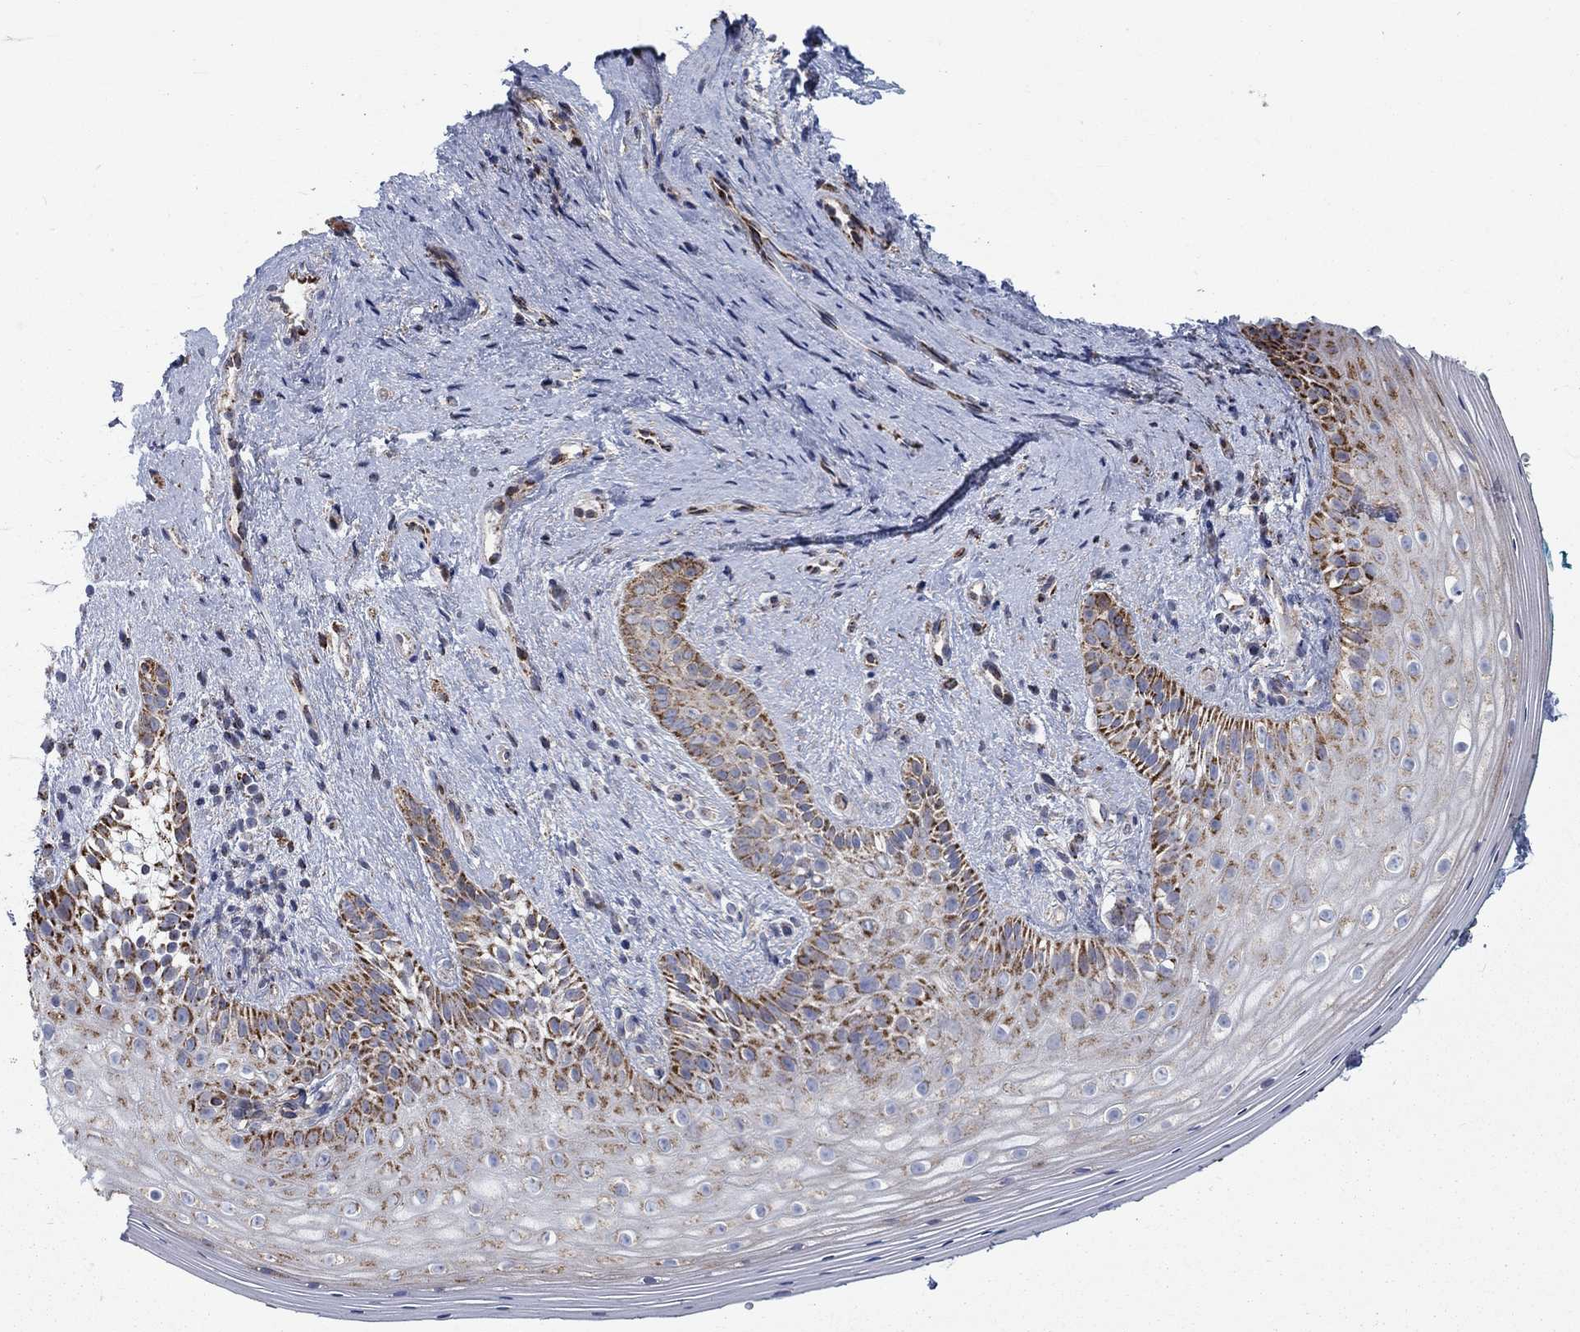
{"staining": {"intensity": "strong", "quantity": "25%-75%", "location": "cytoplasmic/membranous"}, "tissue": "vagina", "cell_type": "Squamous epithelial cells", "image_type": "normal", "snomed": [{"axis": "morphology", "description": "Normal tissue, NOS"}, {"axis": "topography", "description": "Vagina"}], "caption": "Immunohistochemical staining of unremarkable human vagina shows 25%-75% levels of strong cytoplasmic/membranous protein staining in approximately 25%-75% of squamous epithelial cells. (Brightfield microscopy of DAB IHC at high magnification).", "gene": "MOAP1", "patient": {"sex": "female", "age": 47}}